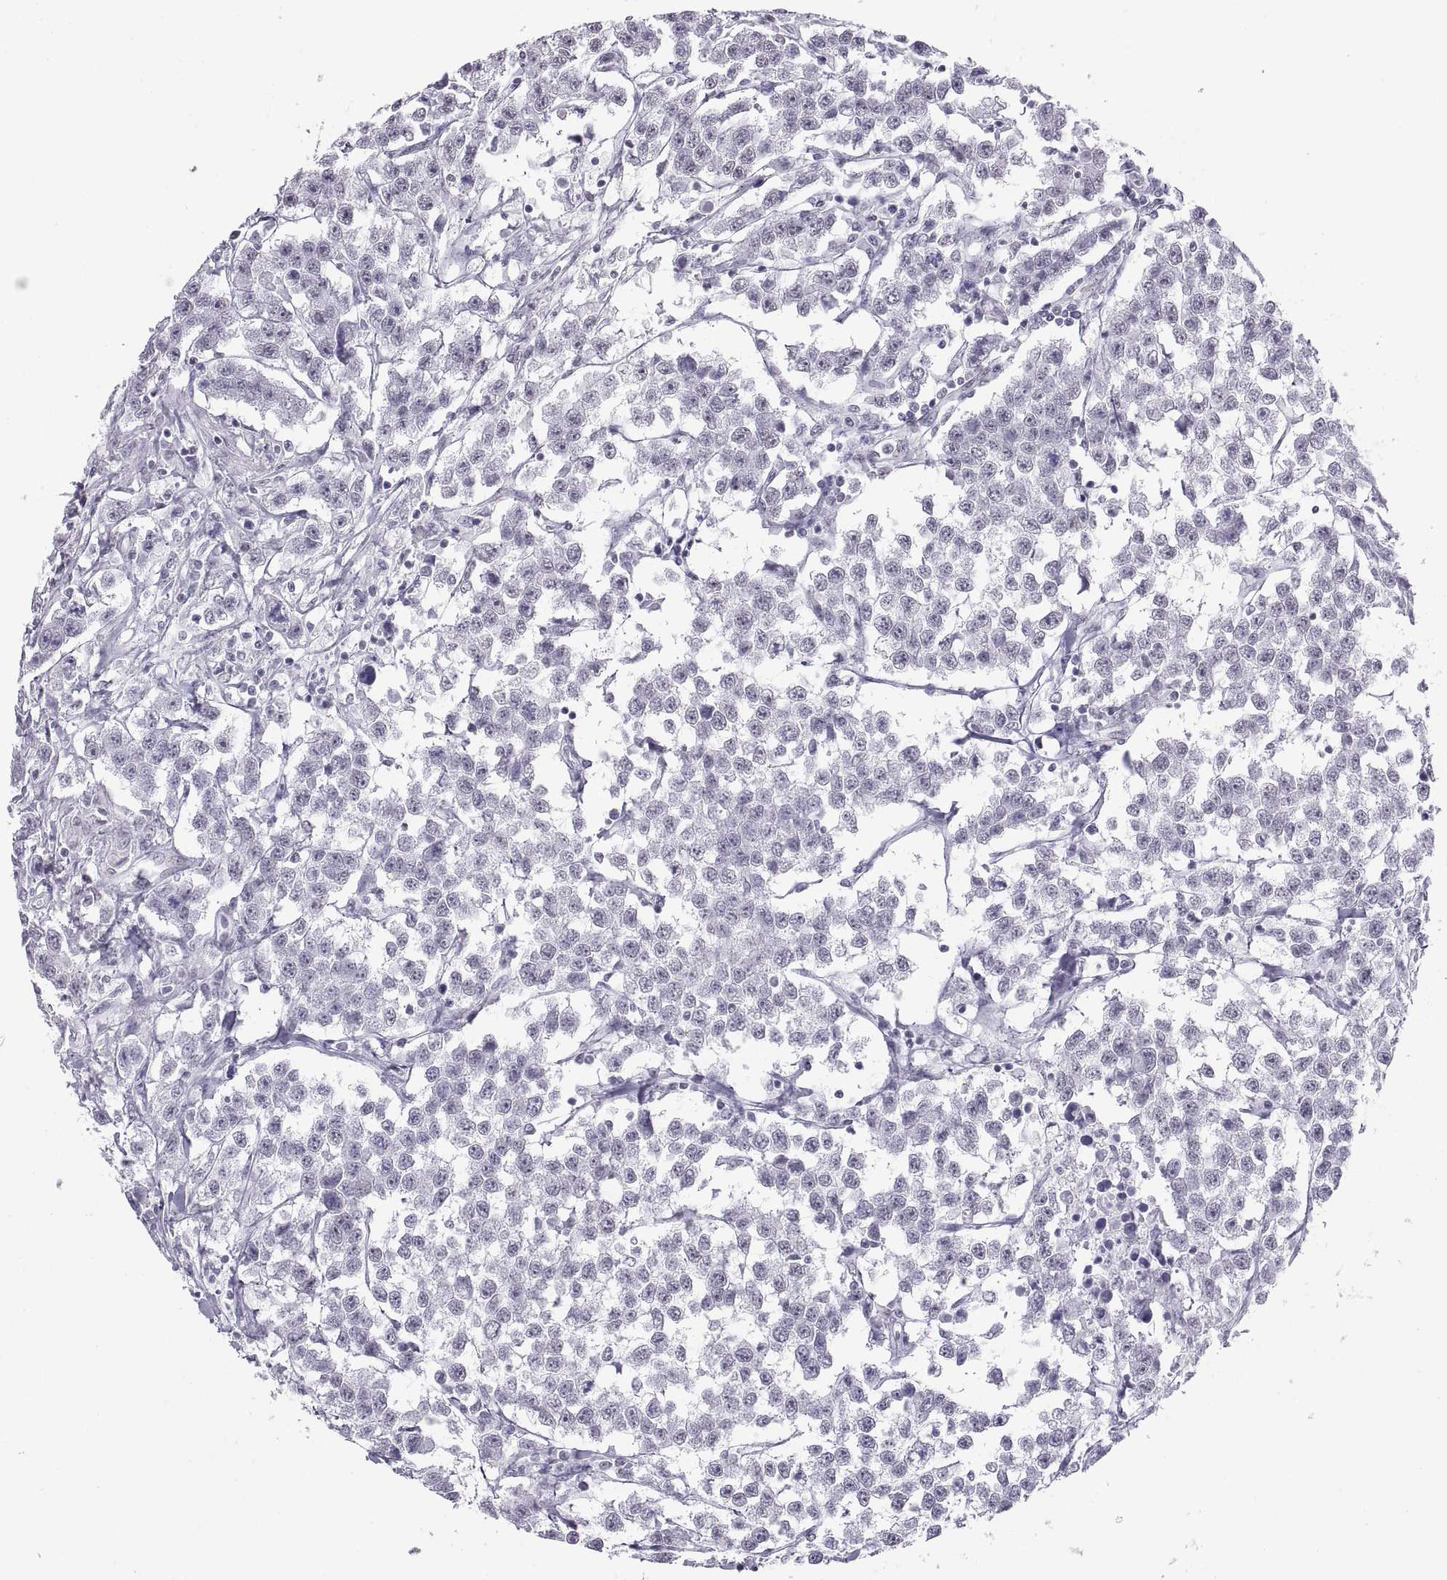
{"staining": {"intensity": "negative", "quantity": "none", "location": "none"}, "tissue": "testis cancer", "cell_type": "Tumor cells", "image_type": "cancer", "snomed": [{"axis": "morphology", "description": "Seminoma, NOS"}, {"axis": "topography", "description": "Testis"}], "caption": "A high-resolution histopathology image shows immunohistochemistry staining of testis cancer, which reveals no significant expression in tumor cells.", "gene": "CARTPT", "patient": {"sex": "male", "age": 59}}